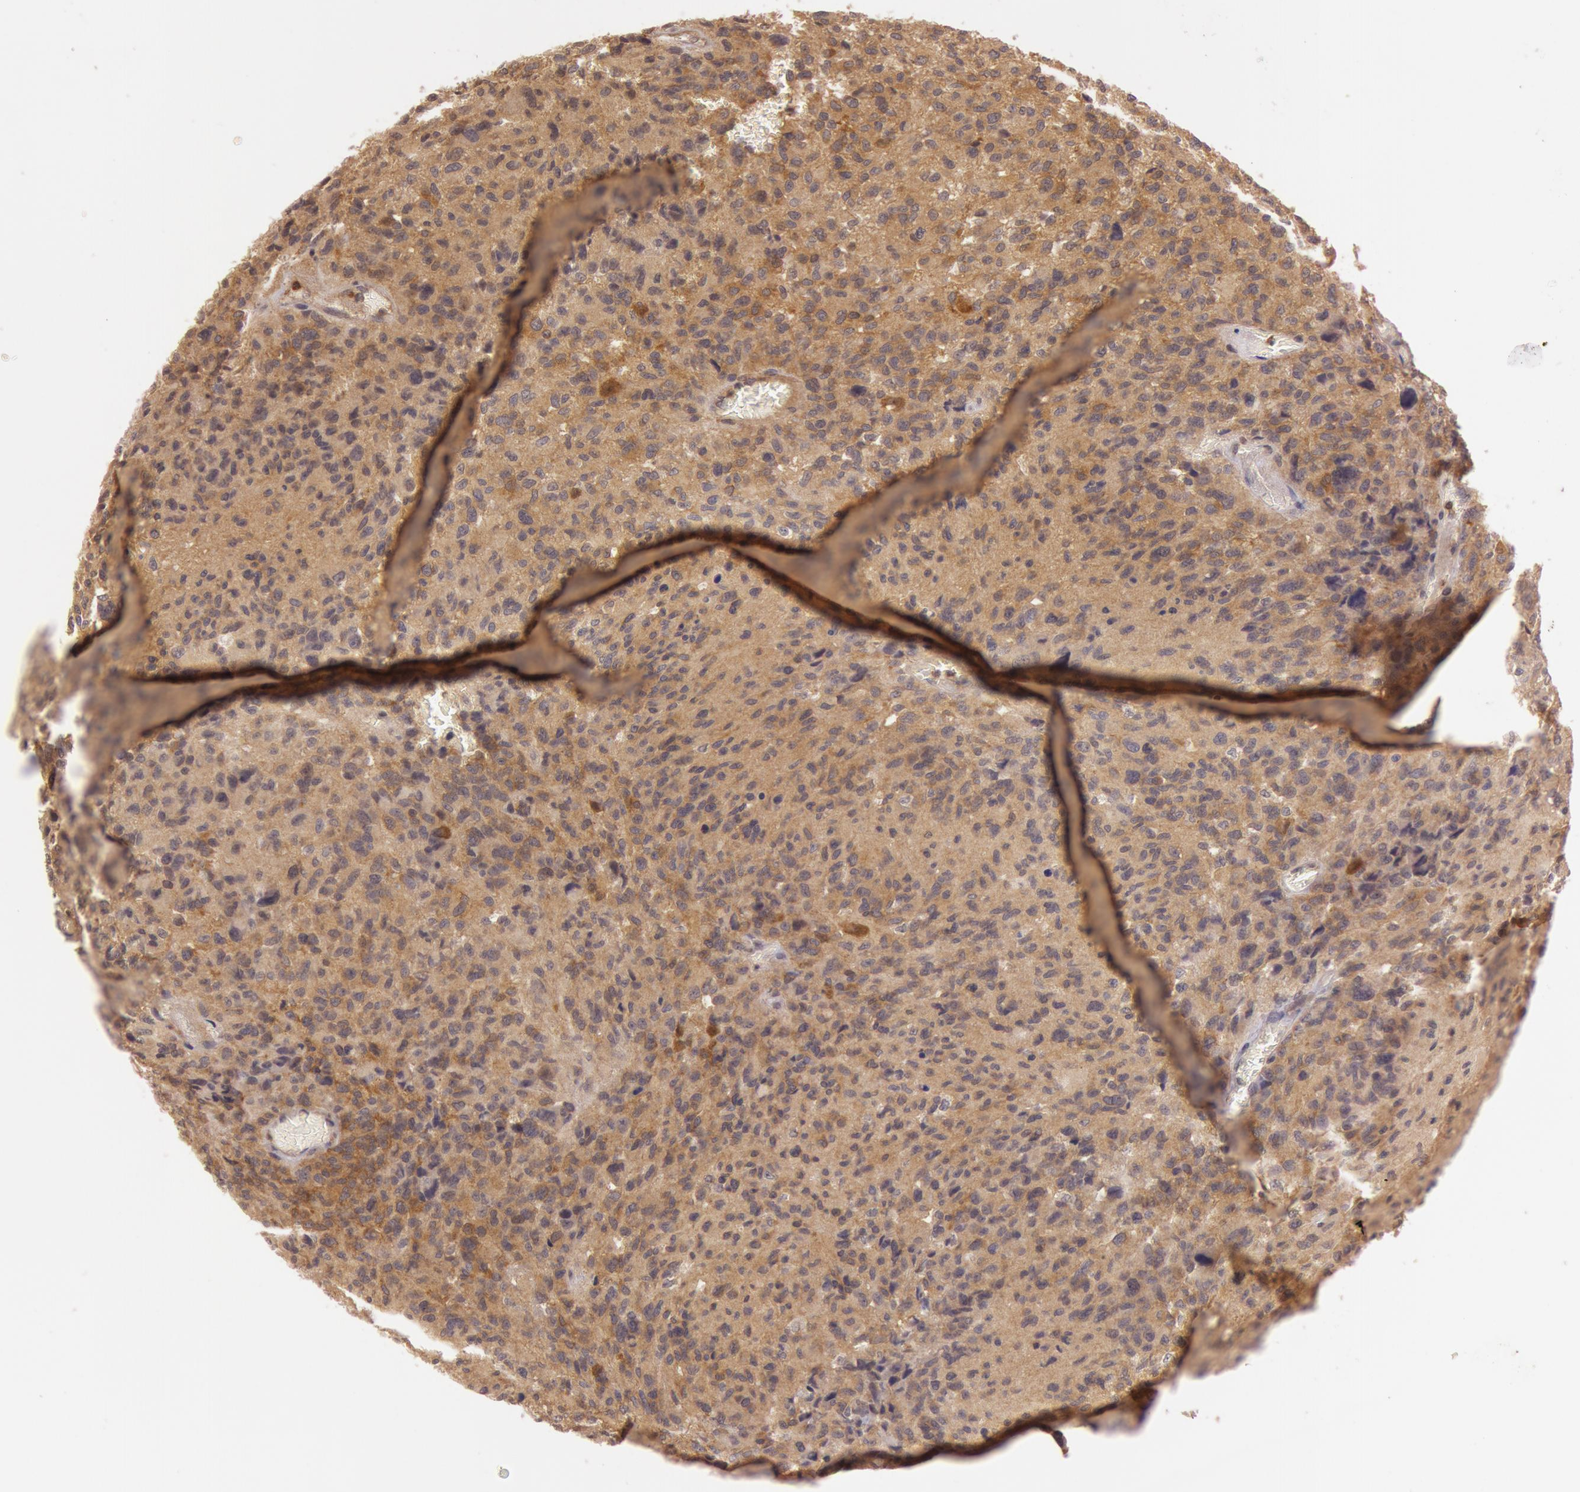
{"staining": {"intensity": "moderate", "quantity": ">75%", "location": "cytoplasmic/membranous"}, "tissue": "glioma", "cell_type": "Tumor cells", "image_type": "cancer", "snomed": [{"axis": "morphology", "description": "Glioma, malignant, High grade"}, {"axis": "topography", "description": "Brain"}], "caption": "High-power microscopy captured an immunohistochemistry (IHC) image of glioma, revealing moderate cytoplasmic/membranous expression in approximately >75% of tumor cells.", "gene": "ATG2B", "patient": {"sex": "male", "age": 69}}